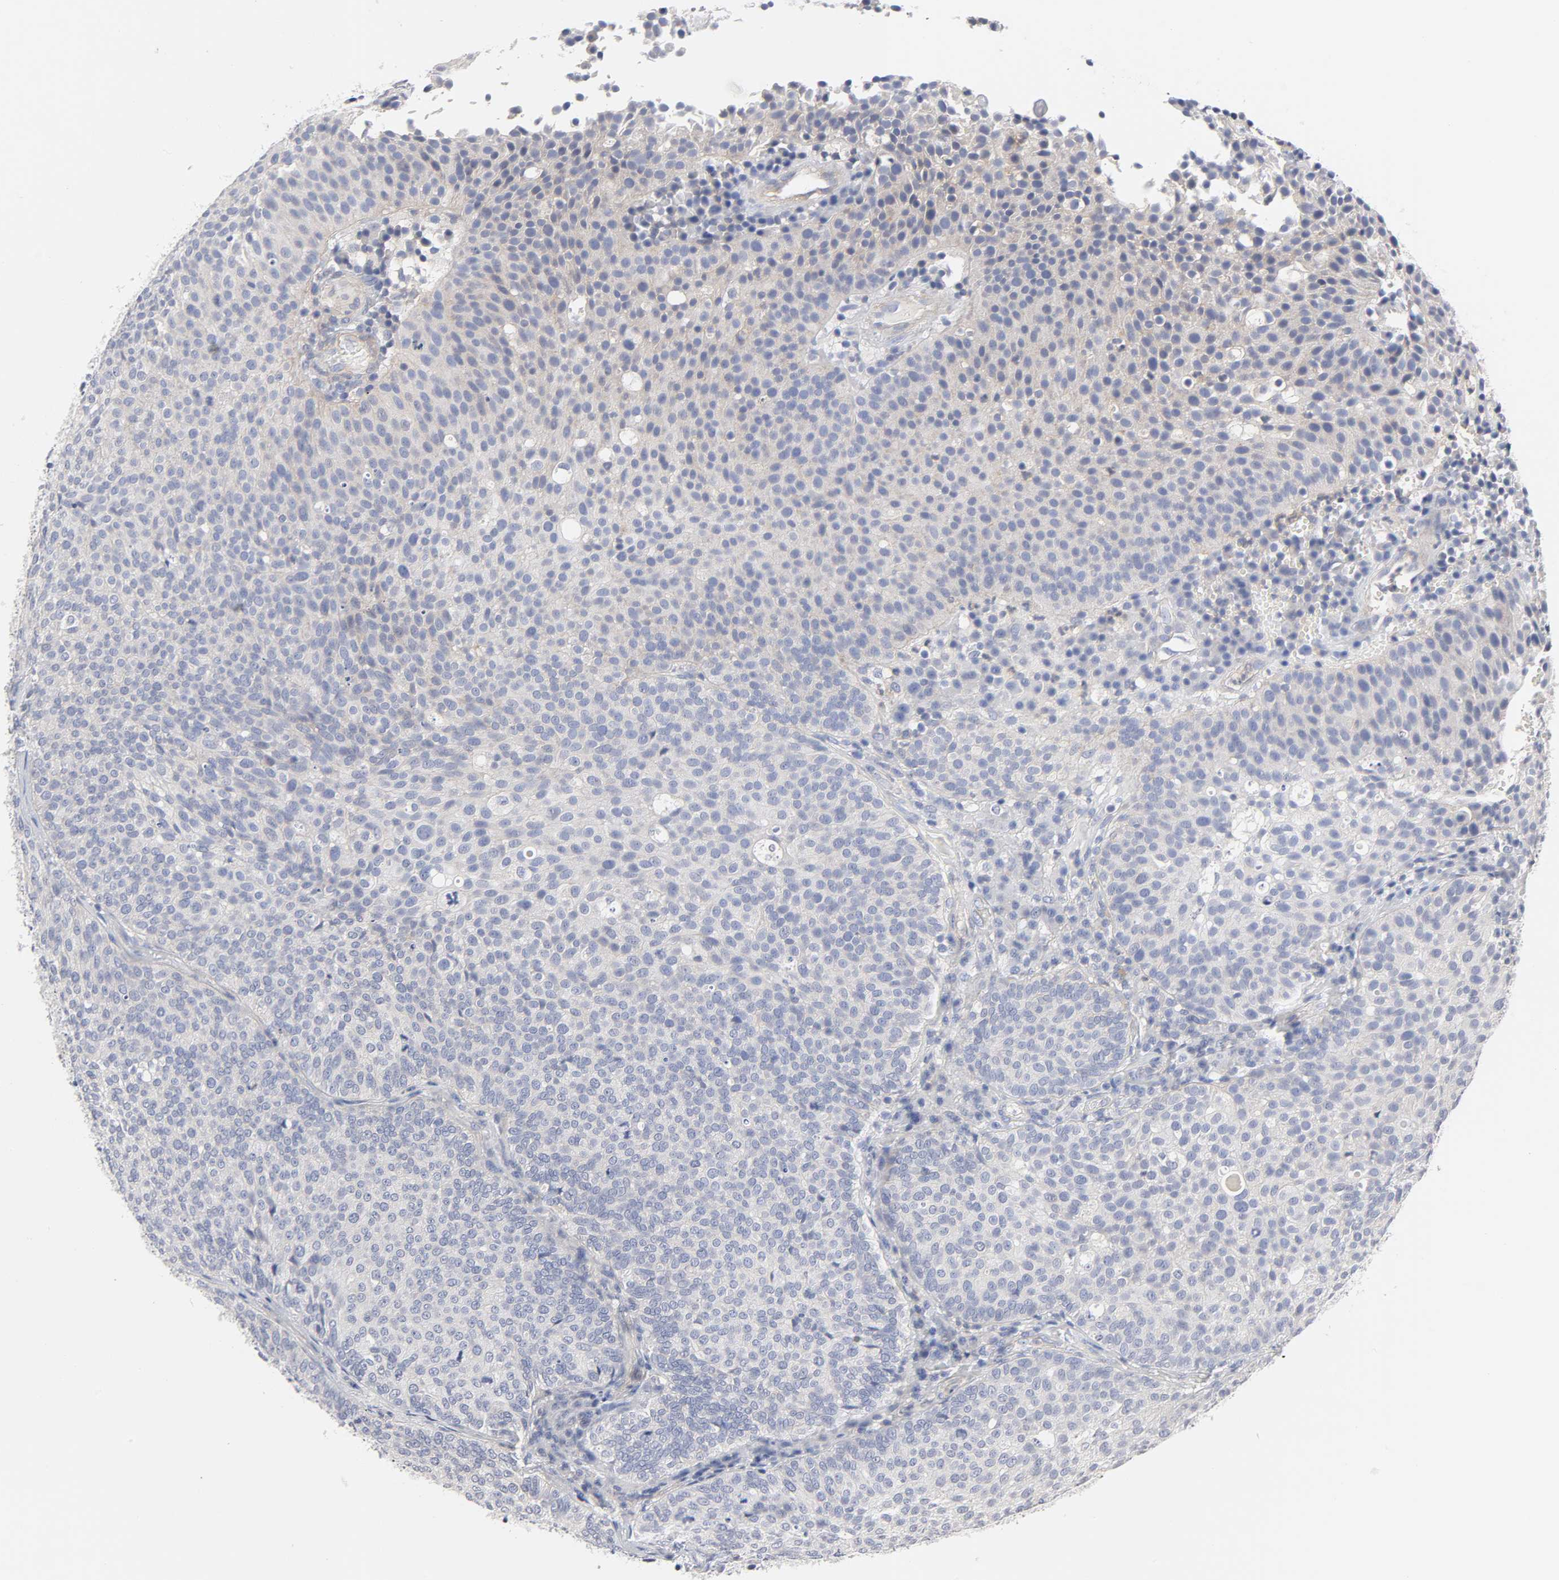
{"staining": {"intensity": "negative", "quantity": "none", "location": "none"}, "tissue": "urothelial cancer", "cell_type": "Tumor cells", "image_type": "cancer", "snomed": [{"axis": "morphology", "description": "Urothelial carcinoma, Low grade"}, {"axis": "topography", "description": "Urinary bladder"}], "caption": "There is no significant positivity in tumor cells of urothelial carcinoma (low-grade).", "gene": "ROCK1", "patient": {"sex": "male", "age": 85}}